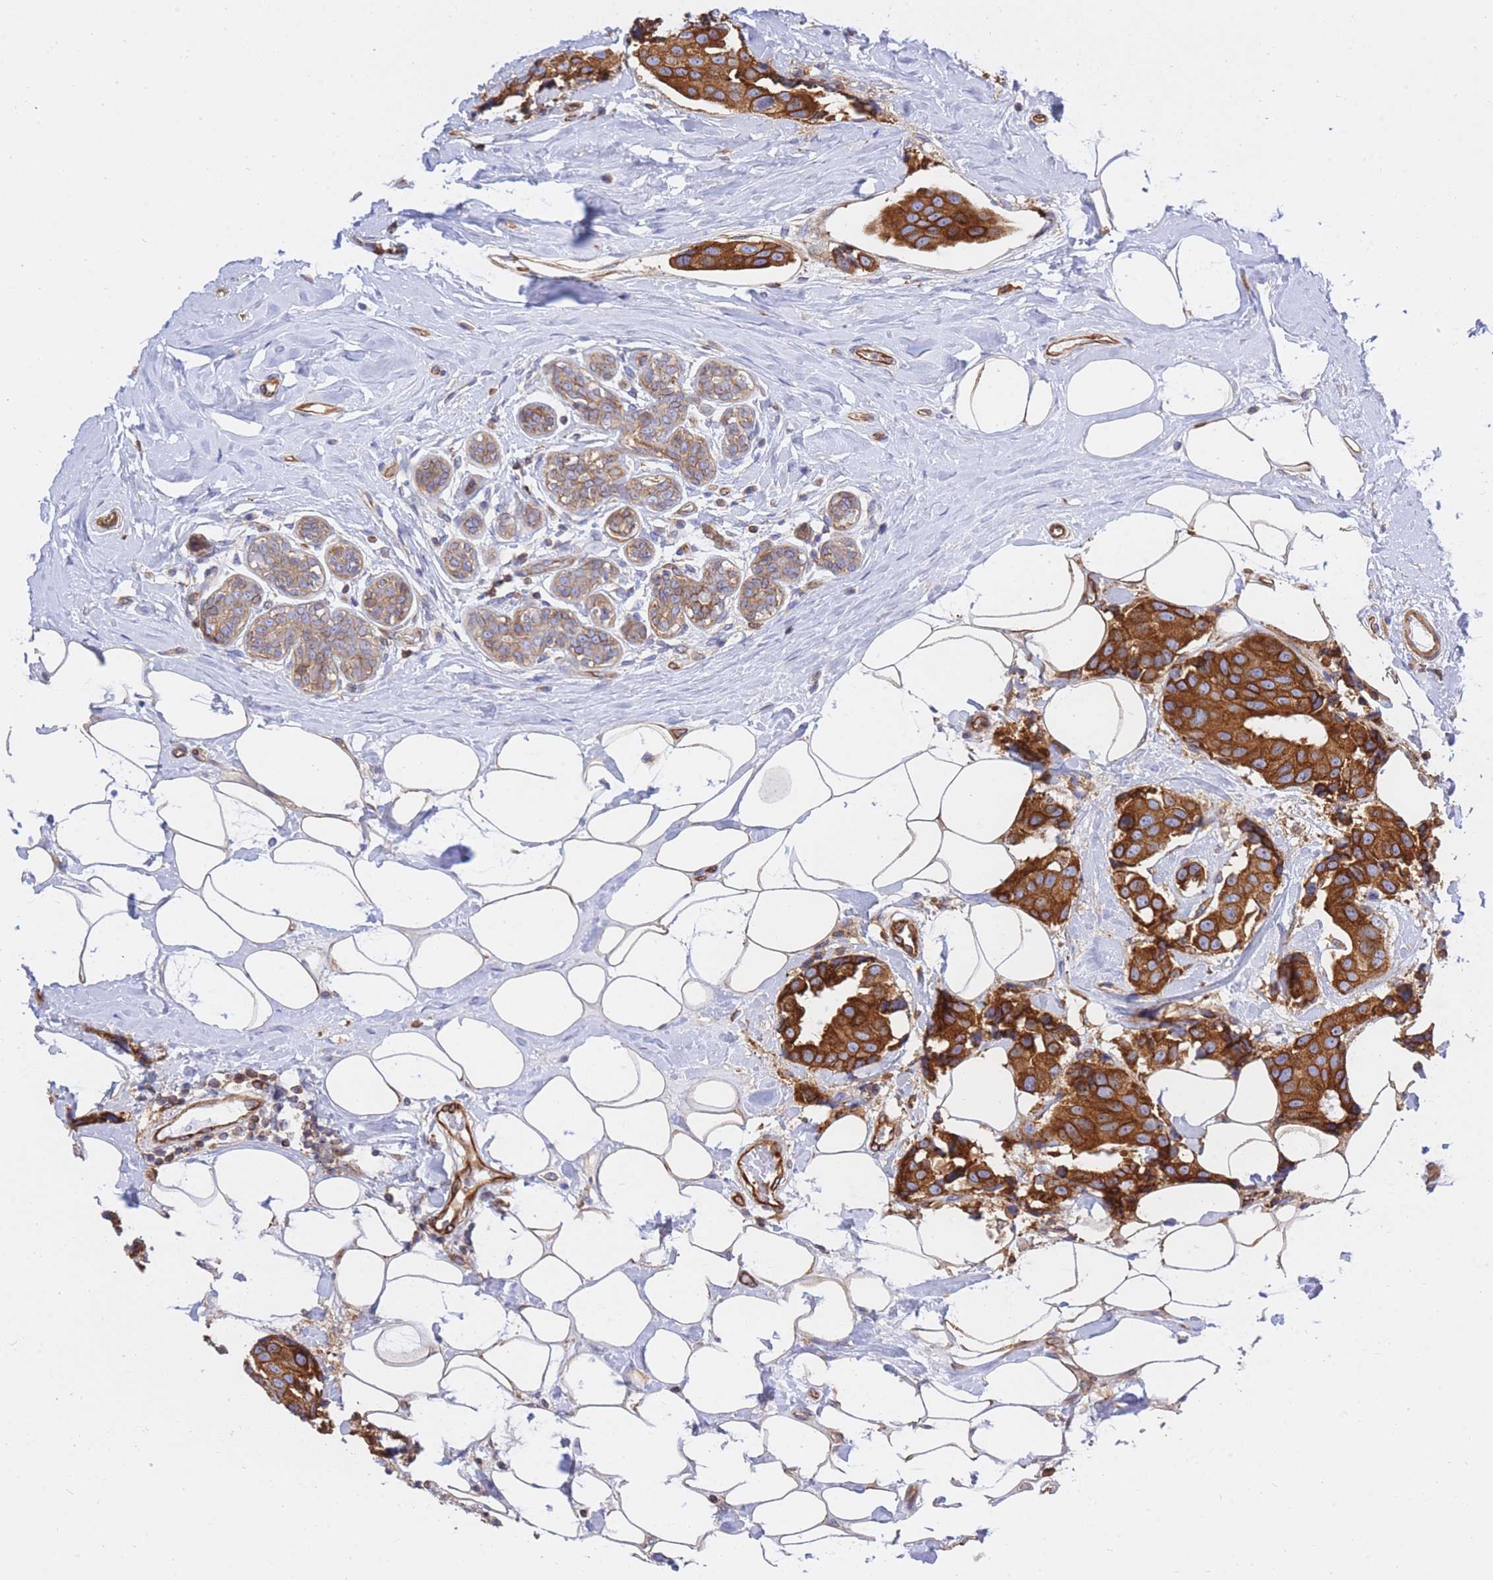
{"staining": {"intensity": "strong", "quantity": ">75%", "location": "cytoplasmic/membranous"}, "tissue": "breast cancer", "cell_type": "Tumor cells", "image_type": "cancer", "snomed": [{"axis": "morphology", "description": "Normal tissue, NOS"}, {"axis": "morphology", "description": "Duct carcinoma"}, {"axis": "topography", "description": "Breast"}], "caption": "This is a histology image of immunohistochemistry staining of breast cancer (invasive ductal carcinoma), which shows strong staining in the cytoplasmic/membranous of tumor cells.", "gene": "REM1", "patient": {"sex": "female", "age": 39}}